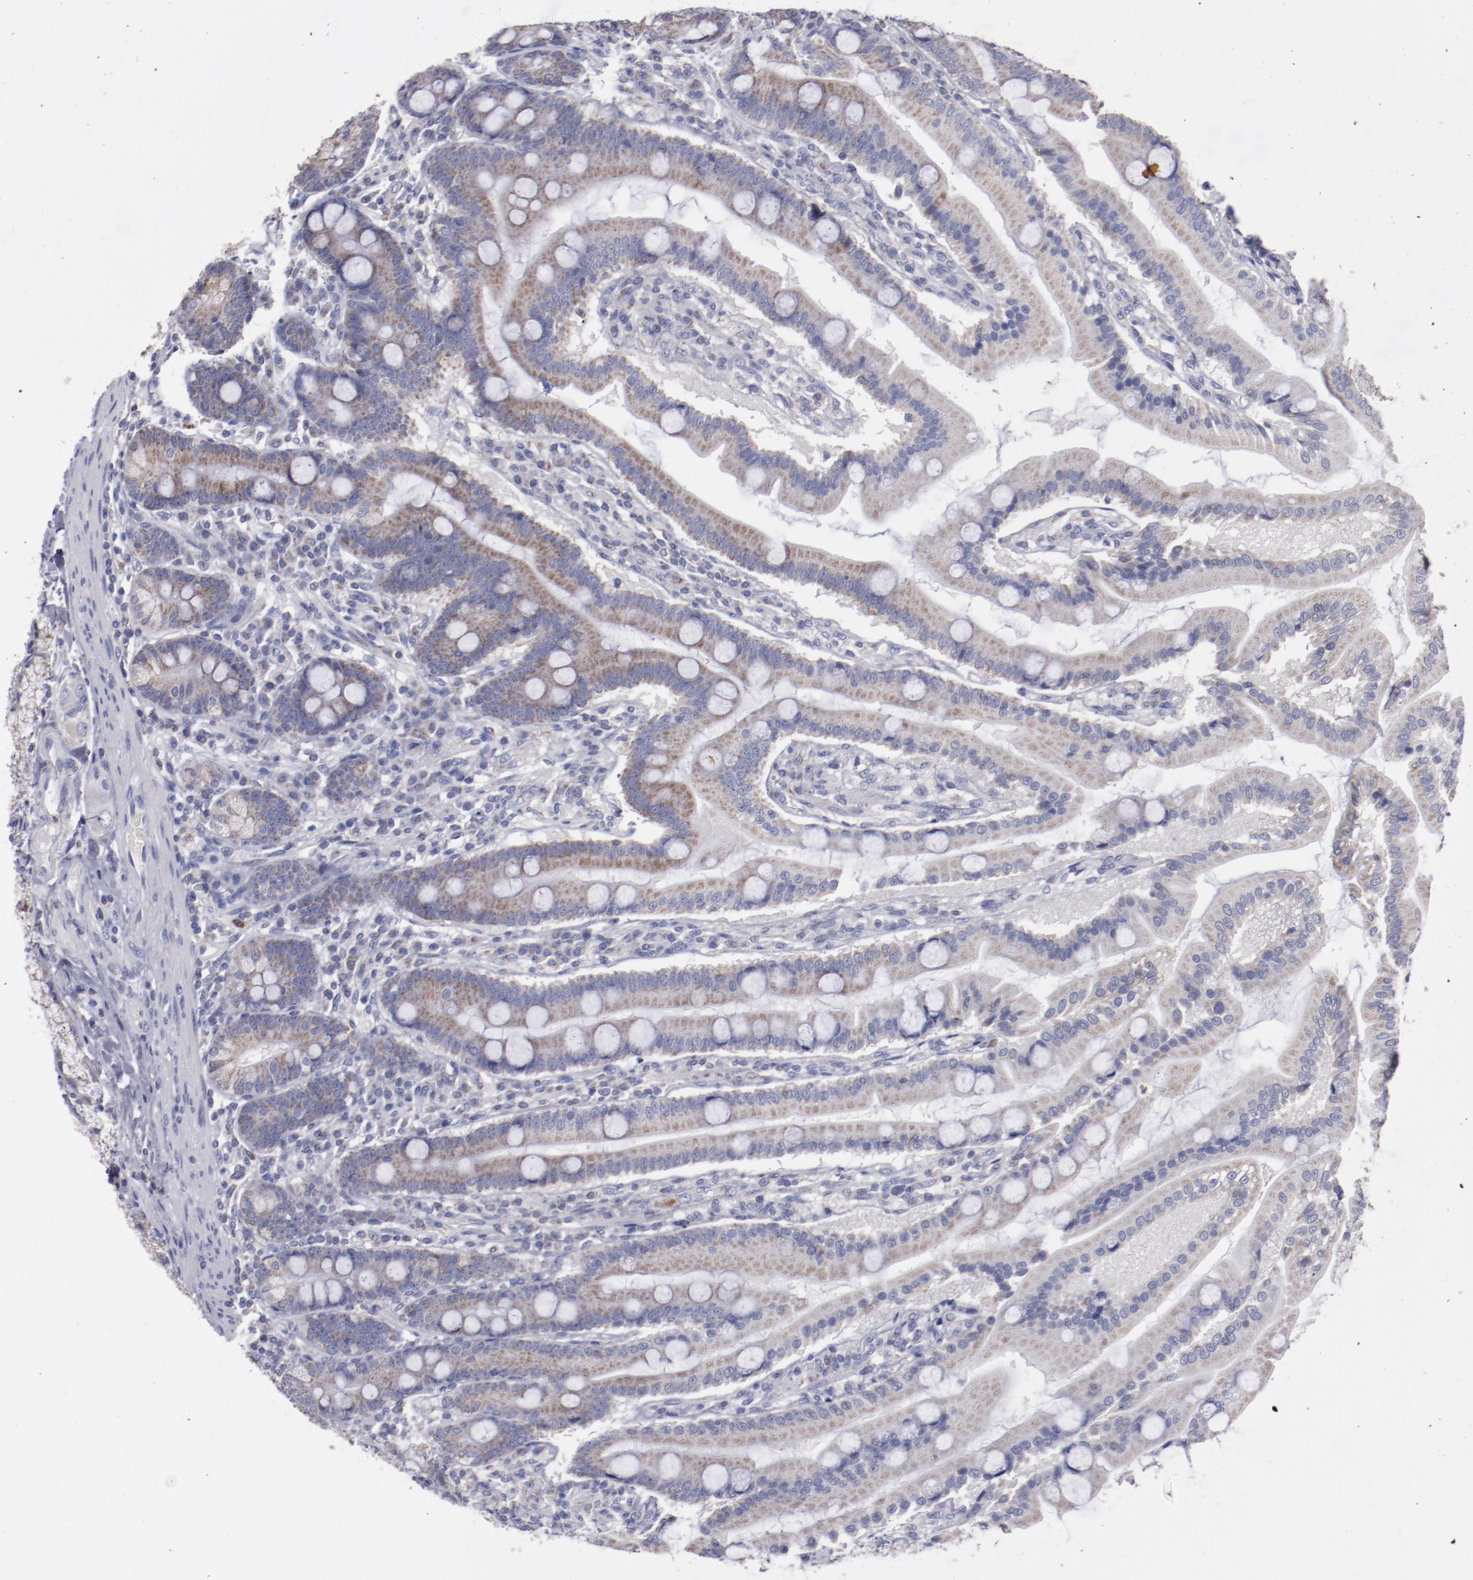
{"staining": {"intensity": "weak", "quantity": ">75%", "location": "cytoplasmic/membranous"}, "tissue": "duodenum", "cell_type": "Glandular cells", "image_type": "normal", "snomed": [{"axis": "morphology", "description": "Normal tissue, NOS"}, {"axis": "topography", "description": "Duodenum"}], "caption": "Immunohistochemical staining of unremarkable human duodenum displays low levels of weak cytoplasmic/membranous expression in about >75% of glandular cells.", "gene": "FGR", "patient": {"sex": "female", "age": 64}}